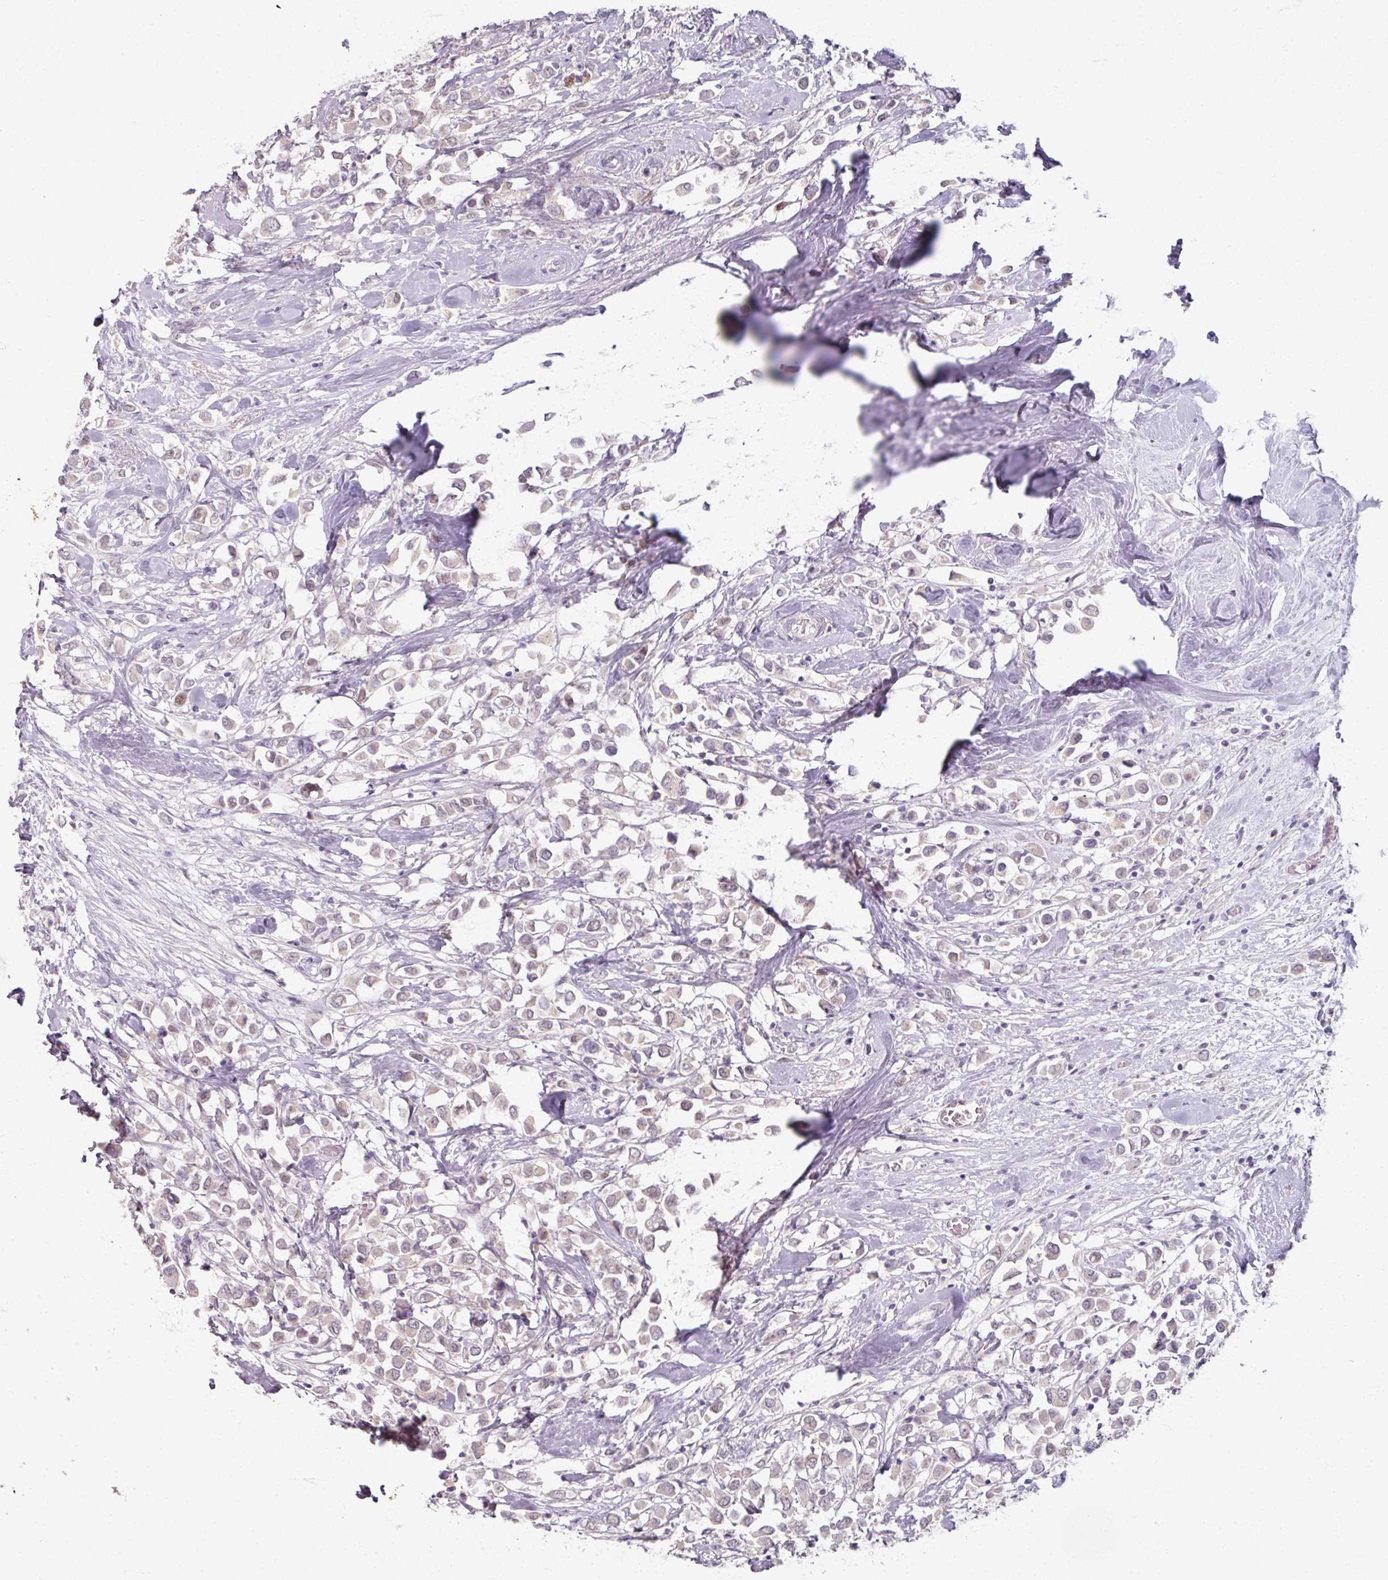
{"staining": {"intensity": "negative", "quantity": "none", "location": "none"}, "tissue": "breast cancer", "cell_type": "Tumor cells", "image_type": "cancer", "snomed": [{"axis": "morphology", "description": "Duct carcinoma"}, {"axis": "topography", "description": "Breast"}], "caption": "Immunohistochemical staining of breast invasive ductal carcinoma shows no significant positivity in tumor cells.", "gene": "SOX11", "patient": {"sex": "female", "age": 61}}